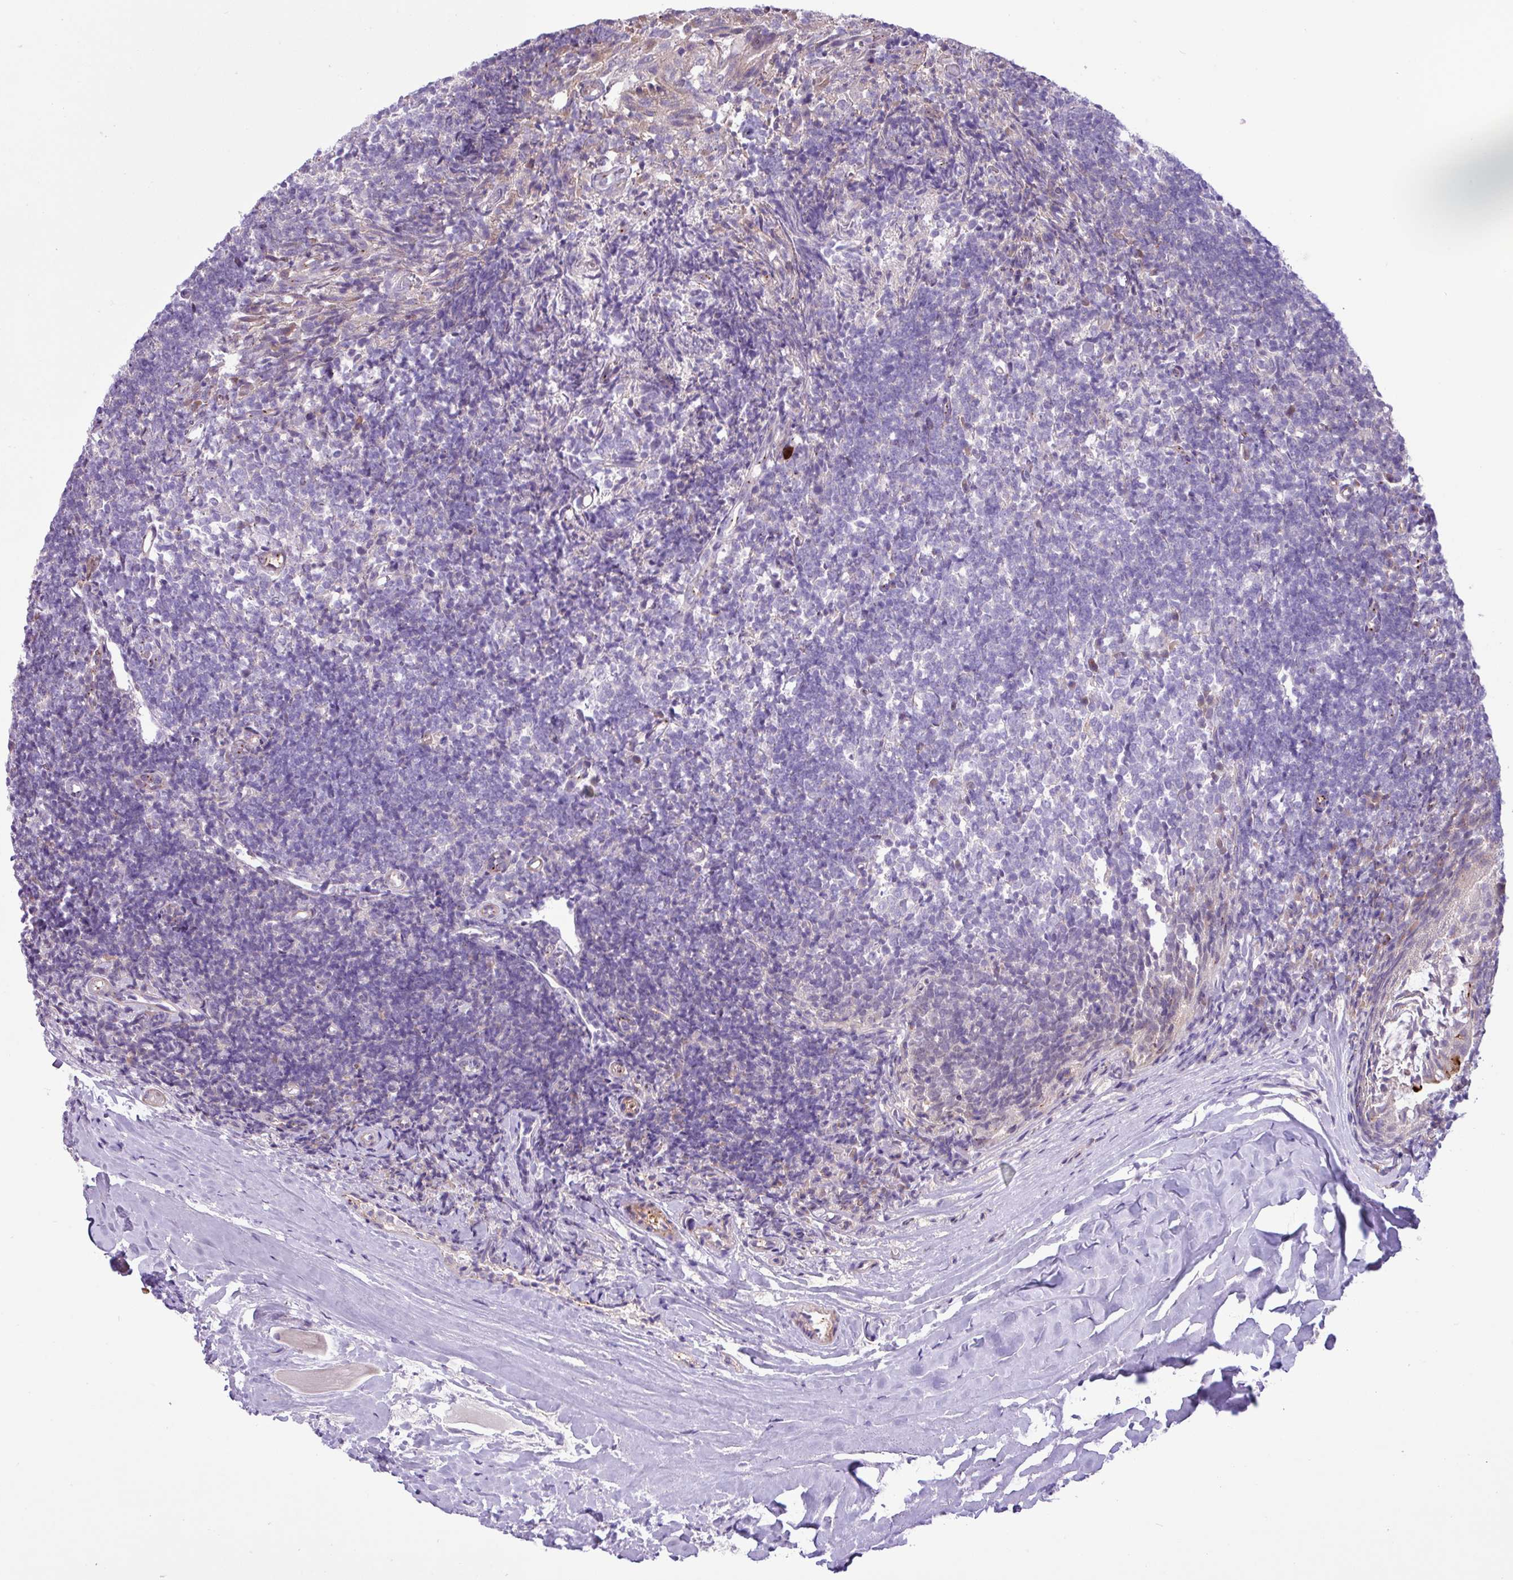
{"staining": {"intensity": "weak", "quantity": "<25%", "location": "cytoplasmic/membranous"}, "tissue": "tonsil", "cell_type": "Germinal center cells", "image_type": "normal", "snomed": [{"axis": "morphology", "description": "Normal tissue, NOS"}, {"axis": "topography", "description": "Tonsil"}], "caption": "Photomicrograph shows no protein positivity in germinal center cells of benign tonsil.", "gene": "SPINK8", "patient": {"sex": "female", "age": 10}}